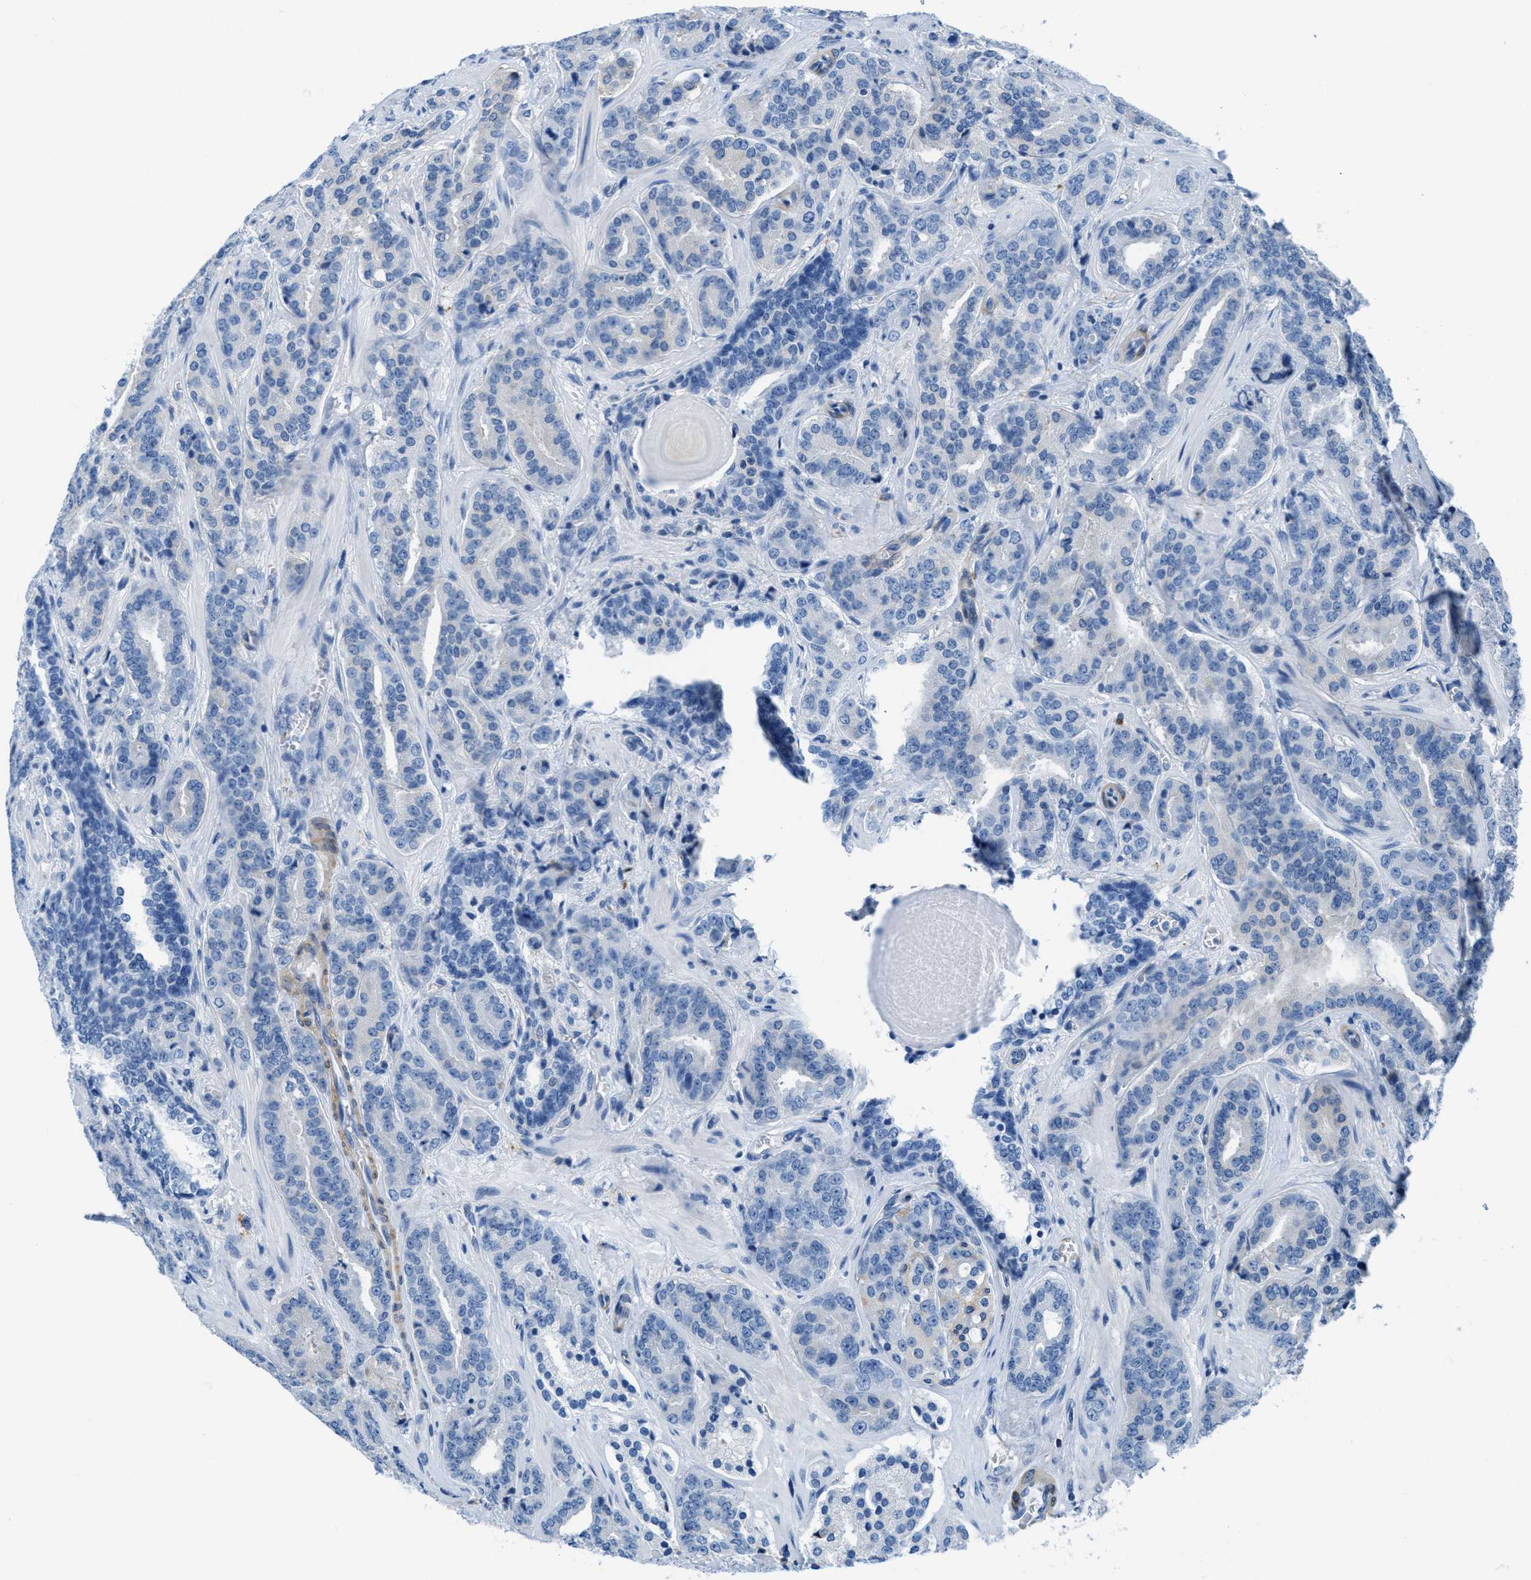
{"staining": {"intensity": "negative", "quantity": "none", "location": "none"}, "tissue": "prostate cancer", "cell_type": "Tumor cells", "image_type": "cancer", "snomed": [{"axis": "morphology", "description": "Adenocarcinoma, High grade"}, {"axis": "topography", "description": "Prostate"}], "caption": "High power microscopy histopathology image of an immunohistochemistry histopathology image of prostate cancer, revealing no significant positivity in tumor cells. (DAB IHC visualized using brightfield microscopy, high magnification).", "gene": "MAPRE2", "patient": {"sex": "male", "age": 60}}